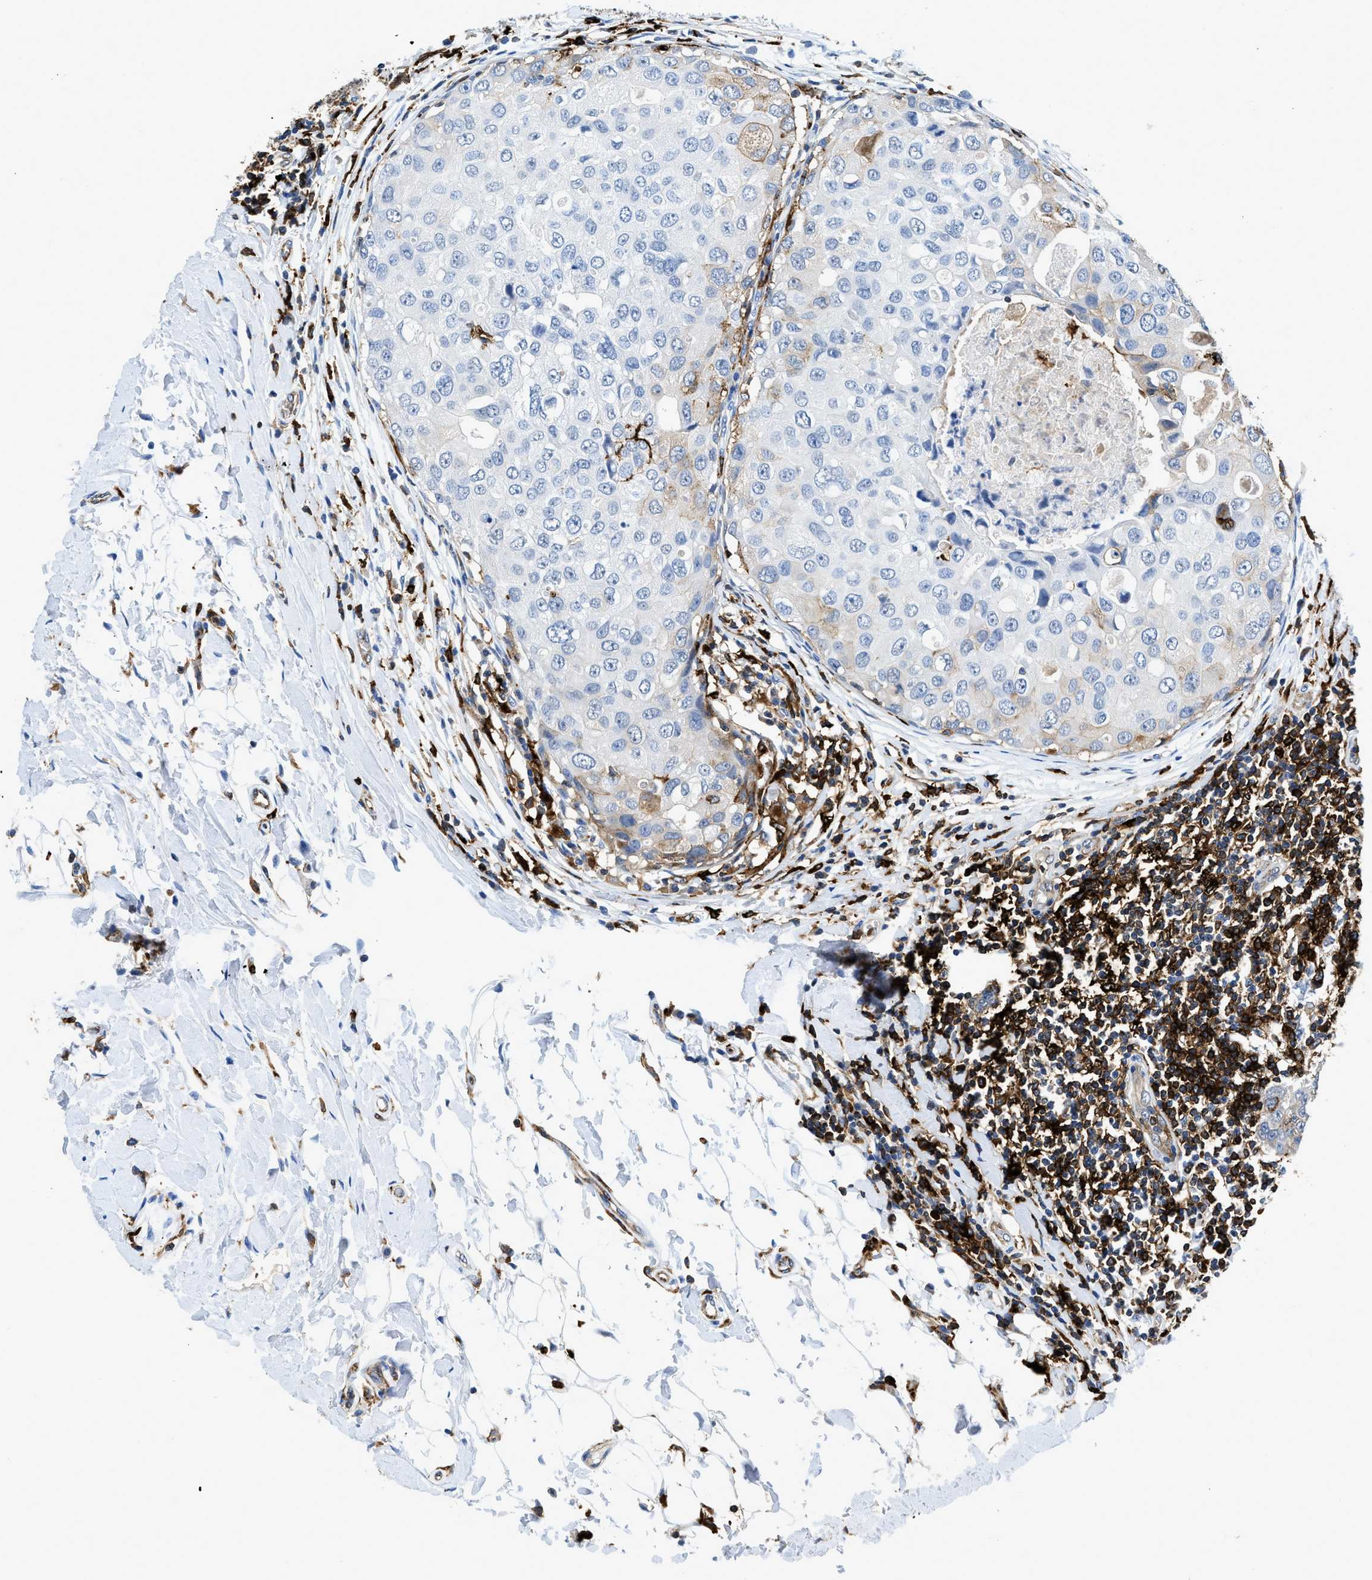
{"staining": {"intensity": "weak", "quantity": "25%-75%", "location": "cytoplasmic/membranous"}, "tissue": "breast cancer", "cell_type": "Tumor cells", "image_type": "cancer", "snomed": [{"axis": "morphology", "description": "Duct carcinoma"}, {"axis": "topography", "description": "Breast"}], "caption": "Protein staining exhibits weak cytoplasmic/membranous positivity in approximately 25%-75% of tumor cells in breast cancer.", "gene": "CD226", "patient": {"sex": "female", "age": 27}}